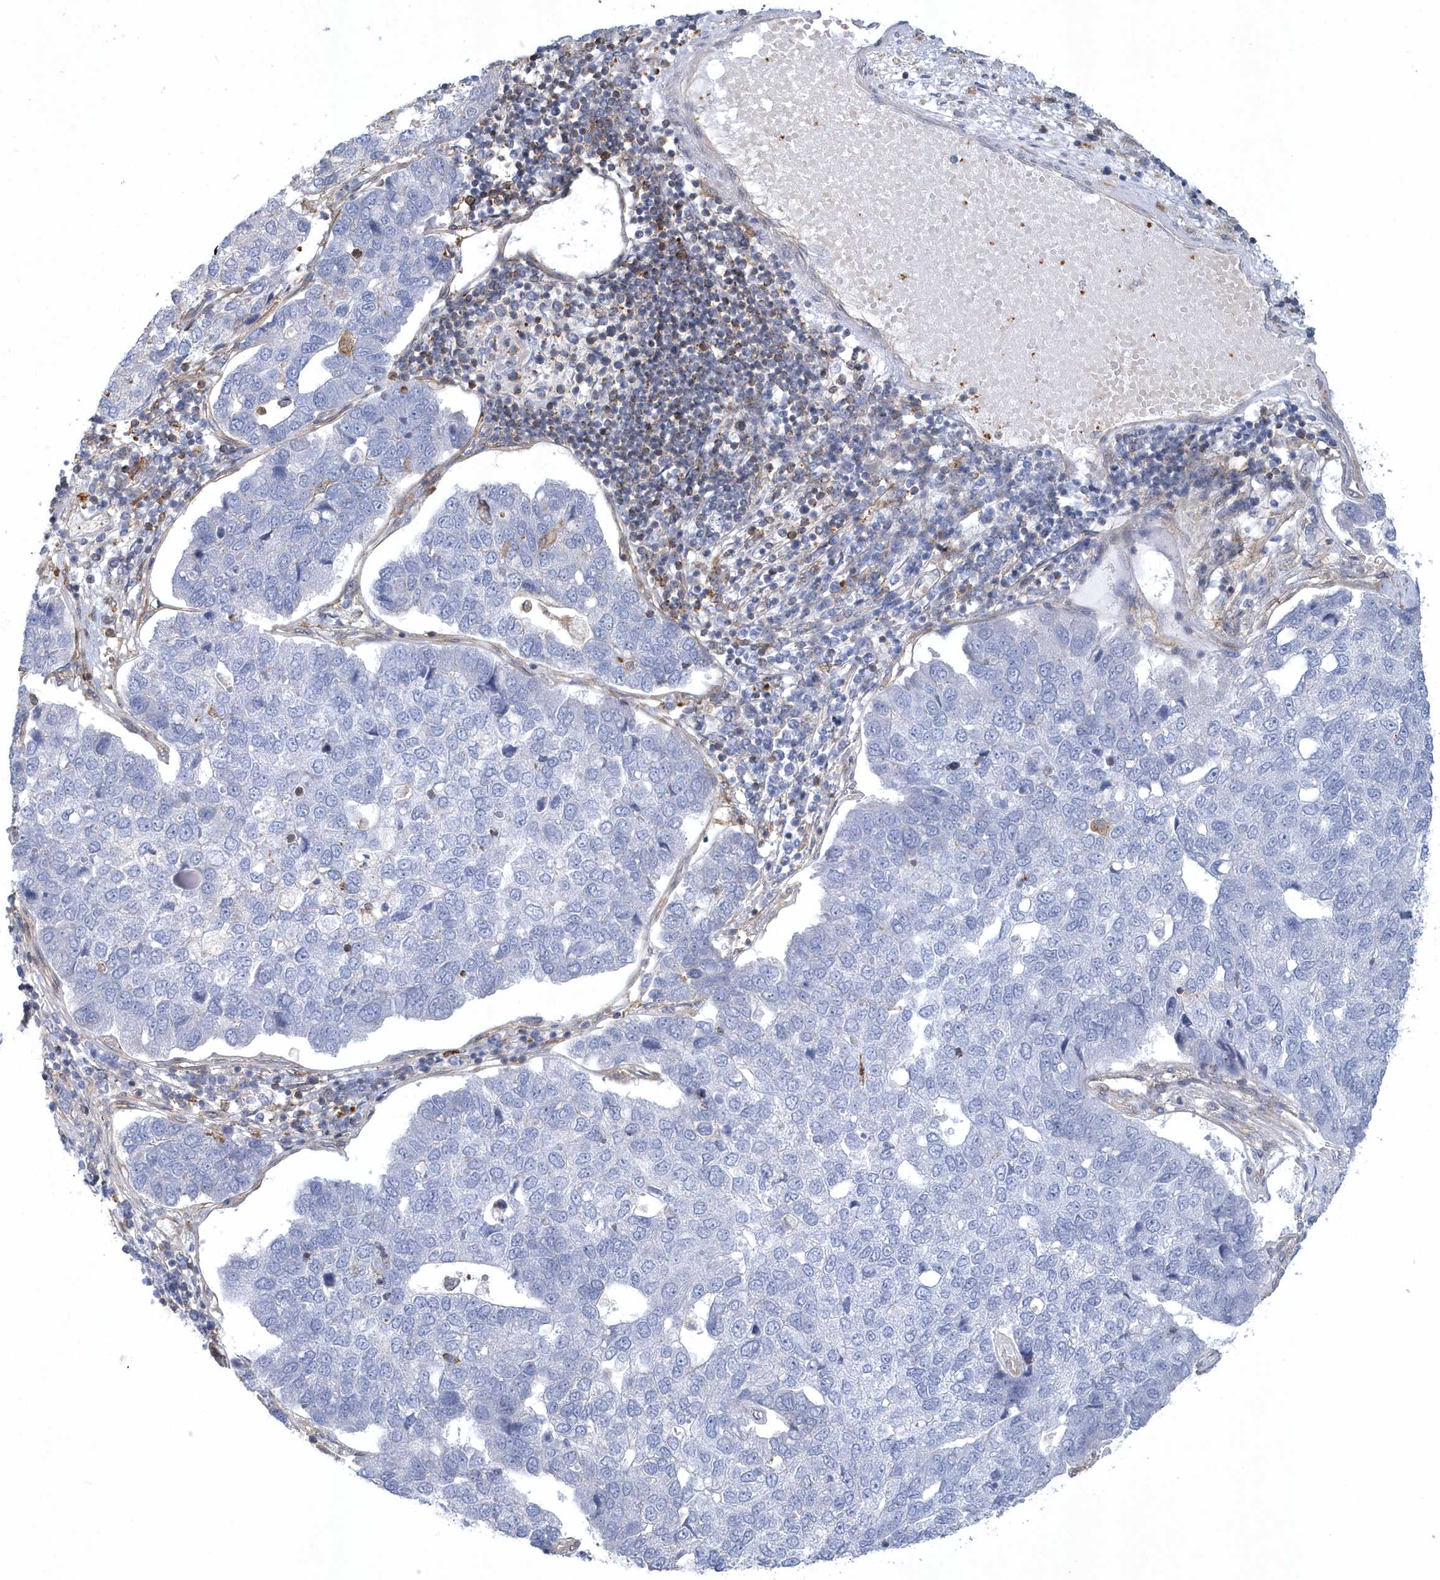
{"staining": {"intensity": "negative", "quantity": "none", "location": "none"}, "tissue": "pancreatic cancer", "cell_type": "Tumor cells", "image_type": "cancer", "snomed": [{"axis": "morphology", "description": "Adenocarcinoma, NOS"}, {"axis": "topography", "description": "Pancreas"}], "caption": "Protein analysis of pancreatic cancer demonstrates no significant staining in tumor cells.", "gene": "ARAP2", "patient": {"sex": "female", "age": 61}}